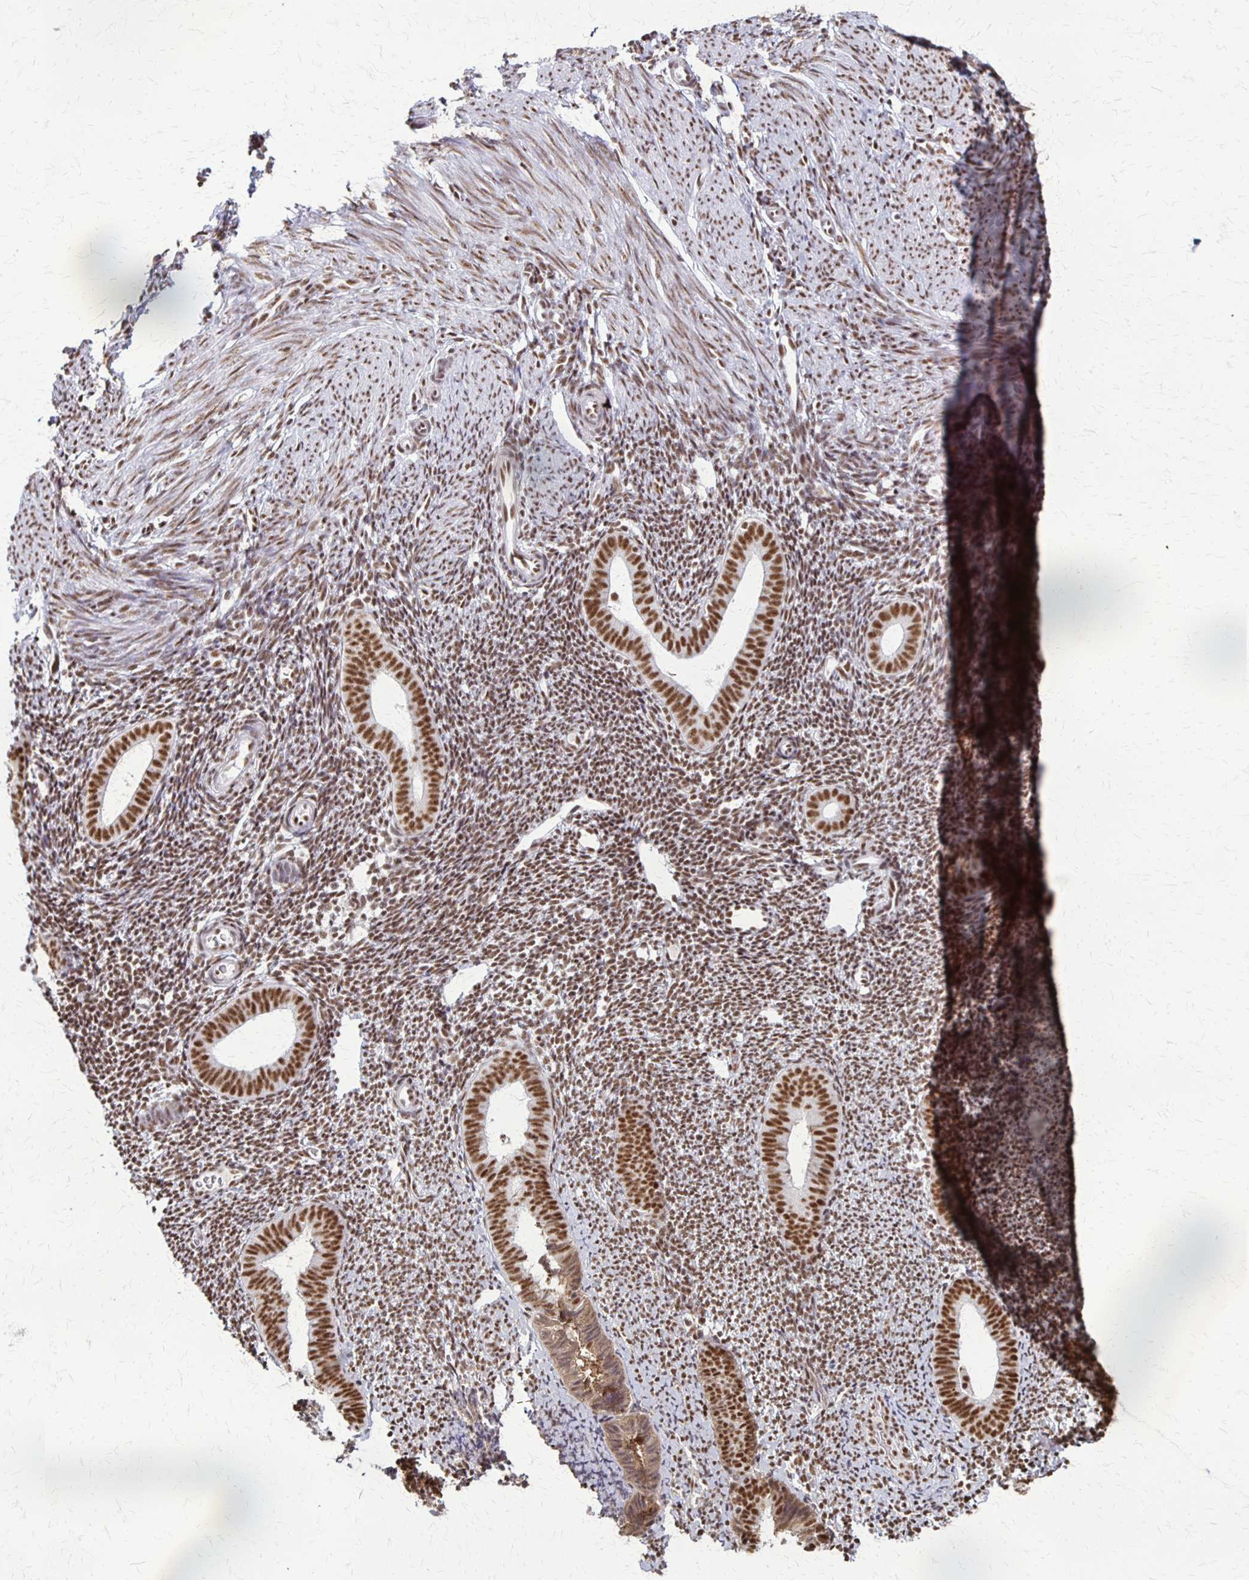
{"staining": {"intensity": "moderate", "quantity": ">75%", "location": "nuclear"}, "tissue": "endometrium", "cell_type": "Cells in endometrial stroma", "image_type": "normal", "snomed": [{"axis": "morphology", "description": "Normal tissue, NOS"}, {"axis": "topography", "description": "Endometrium"}], "caption": "Benign endometrium exhibits moderate nuclear staining in about >75% of cells in endometrial stroma.", "gene": "XRCC6", "patient": {"sex": "female", "age": 39}}